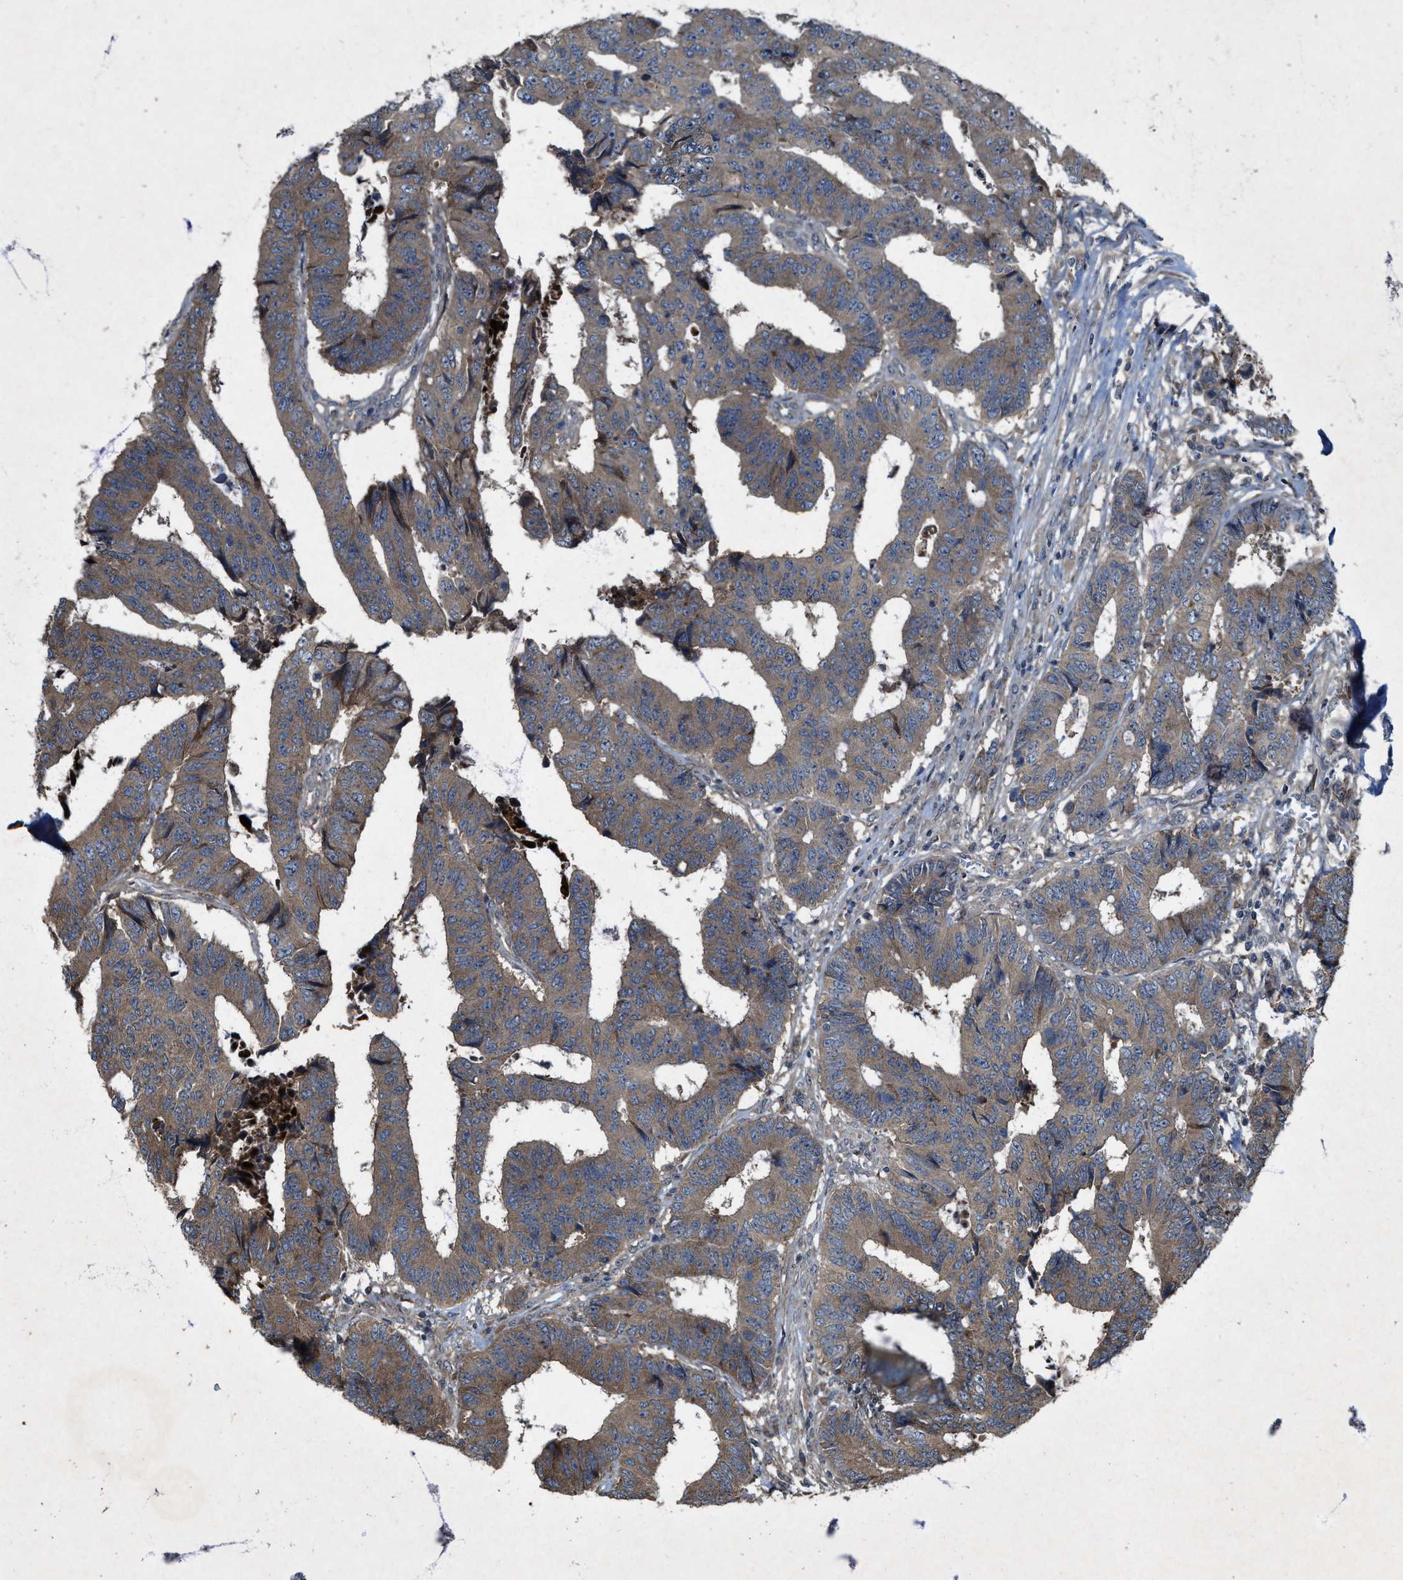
{"staining": {"intensity": "weak", "quantity": ">75%", "location": "cytoplasmic/membranous"}, "tissue": "colorectal cancer", "cell_type": "Tumor cells", "image_type": "cancer", "snomed": [{"axis": "morphology", "description": "Adenocarcinoma, NOS"}, {"axis": "topography", "description": "Rectum"}], "caption": "A histopathology image showing weak cytoplasmic/membranous staining in about >75% of tumor cells in colorectal cancer (adenocarcinoma), as visualized by brown immunohistochemical staining.", "gene": "PDP2", "patient": {"sex": "male", "age": 84}}